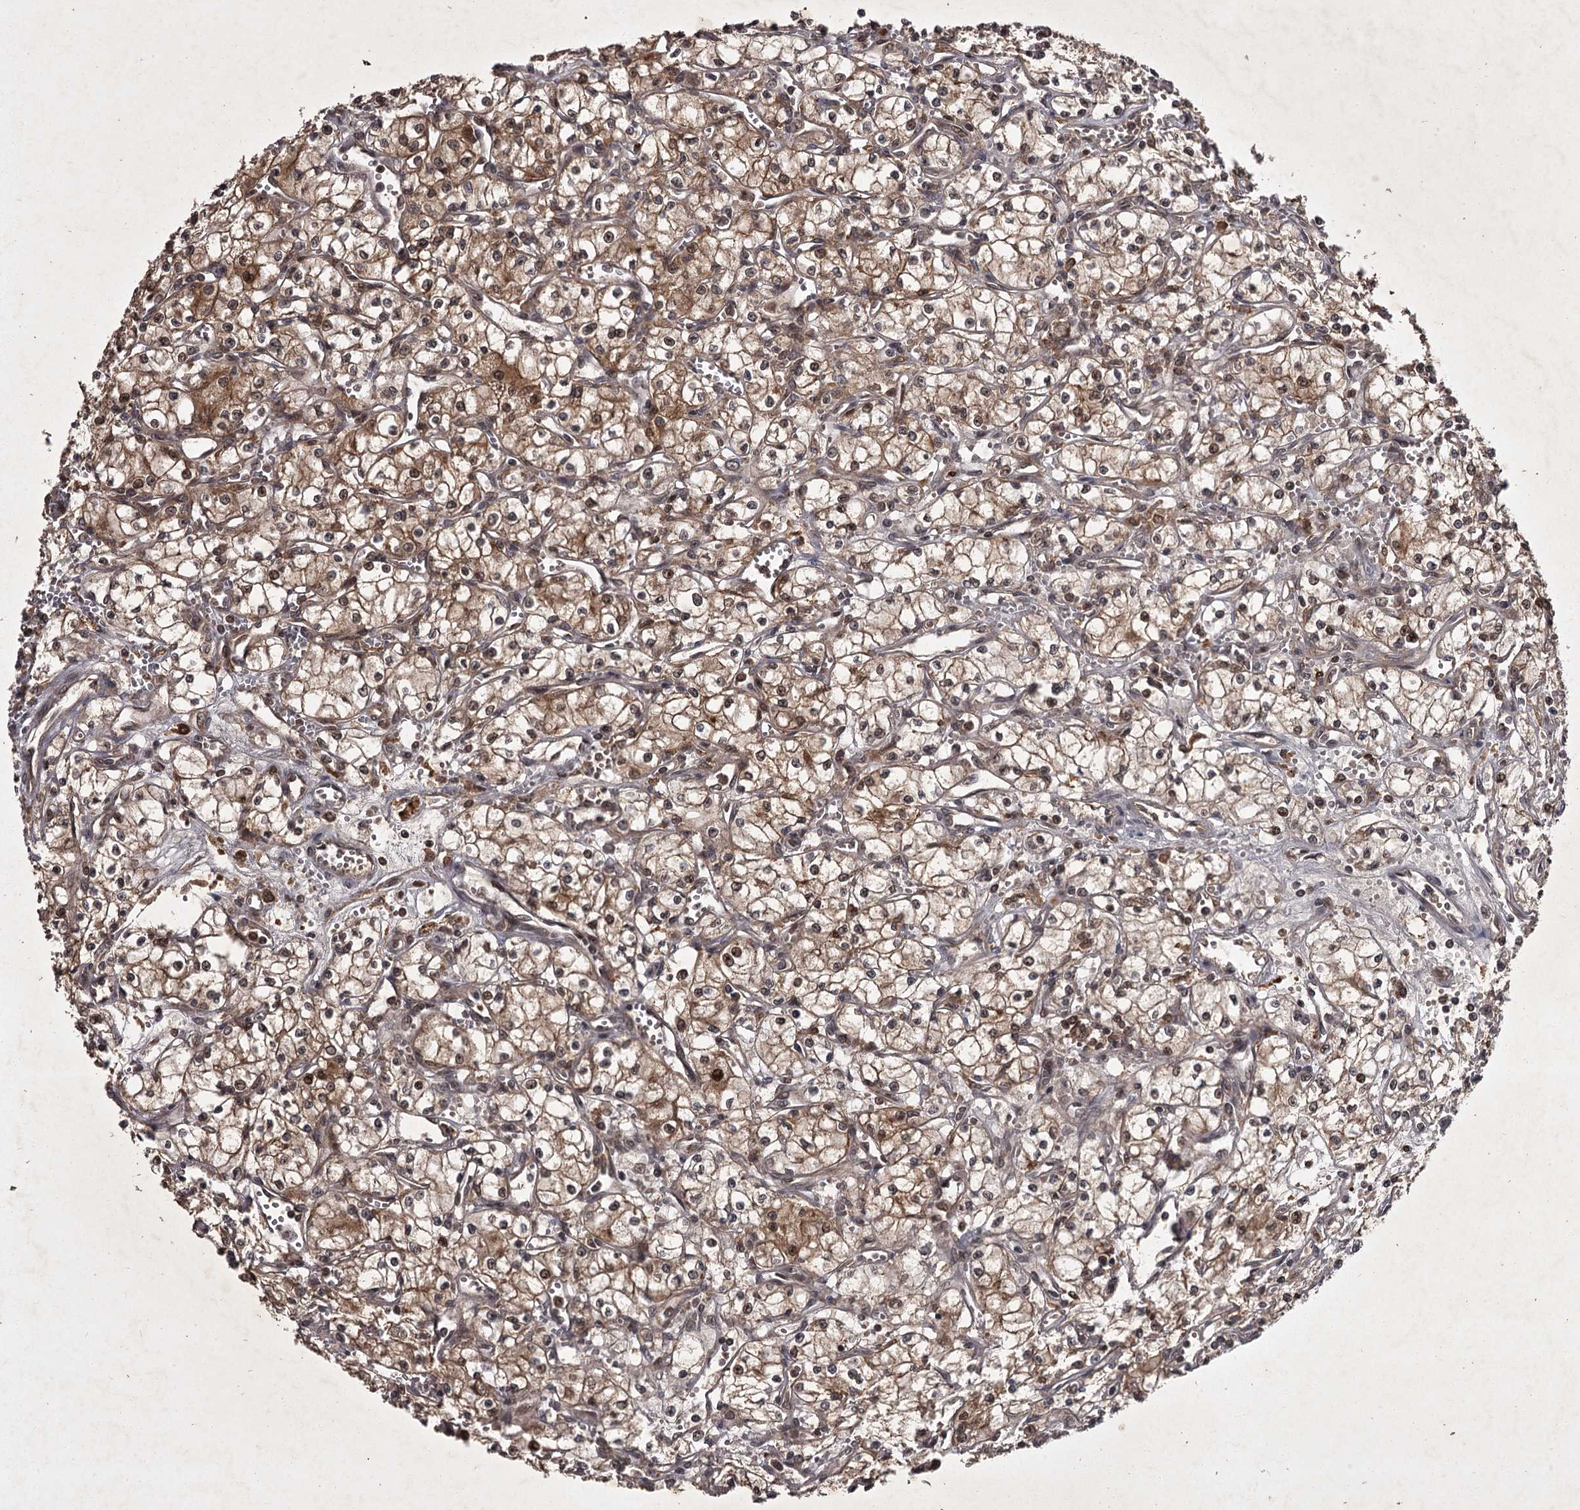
{"staining": {"intensity": "moderate", "quantity": ">75%", "location": "cytoplasmic/membranous"}, "tissue": "renal cancer", "cell_type": "Tumor cells", "image_type": "cancer", "snomed": [{"axis": "morphology", "description": "Adenocarcinoma, NOS"}, {"axis": "topography", "description": "Kidney"}], "caption": "An image of renal cancer (adenocarcinoma) stained for a protein shows moderate cytoplasmic/membranous brown staining in tumor cells.", "gene": "TBC1D23", "patient": {"sex": "male", "age": 59}}